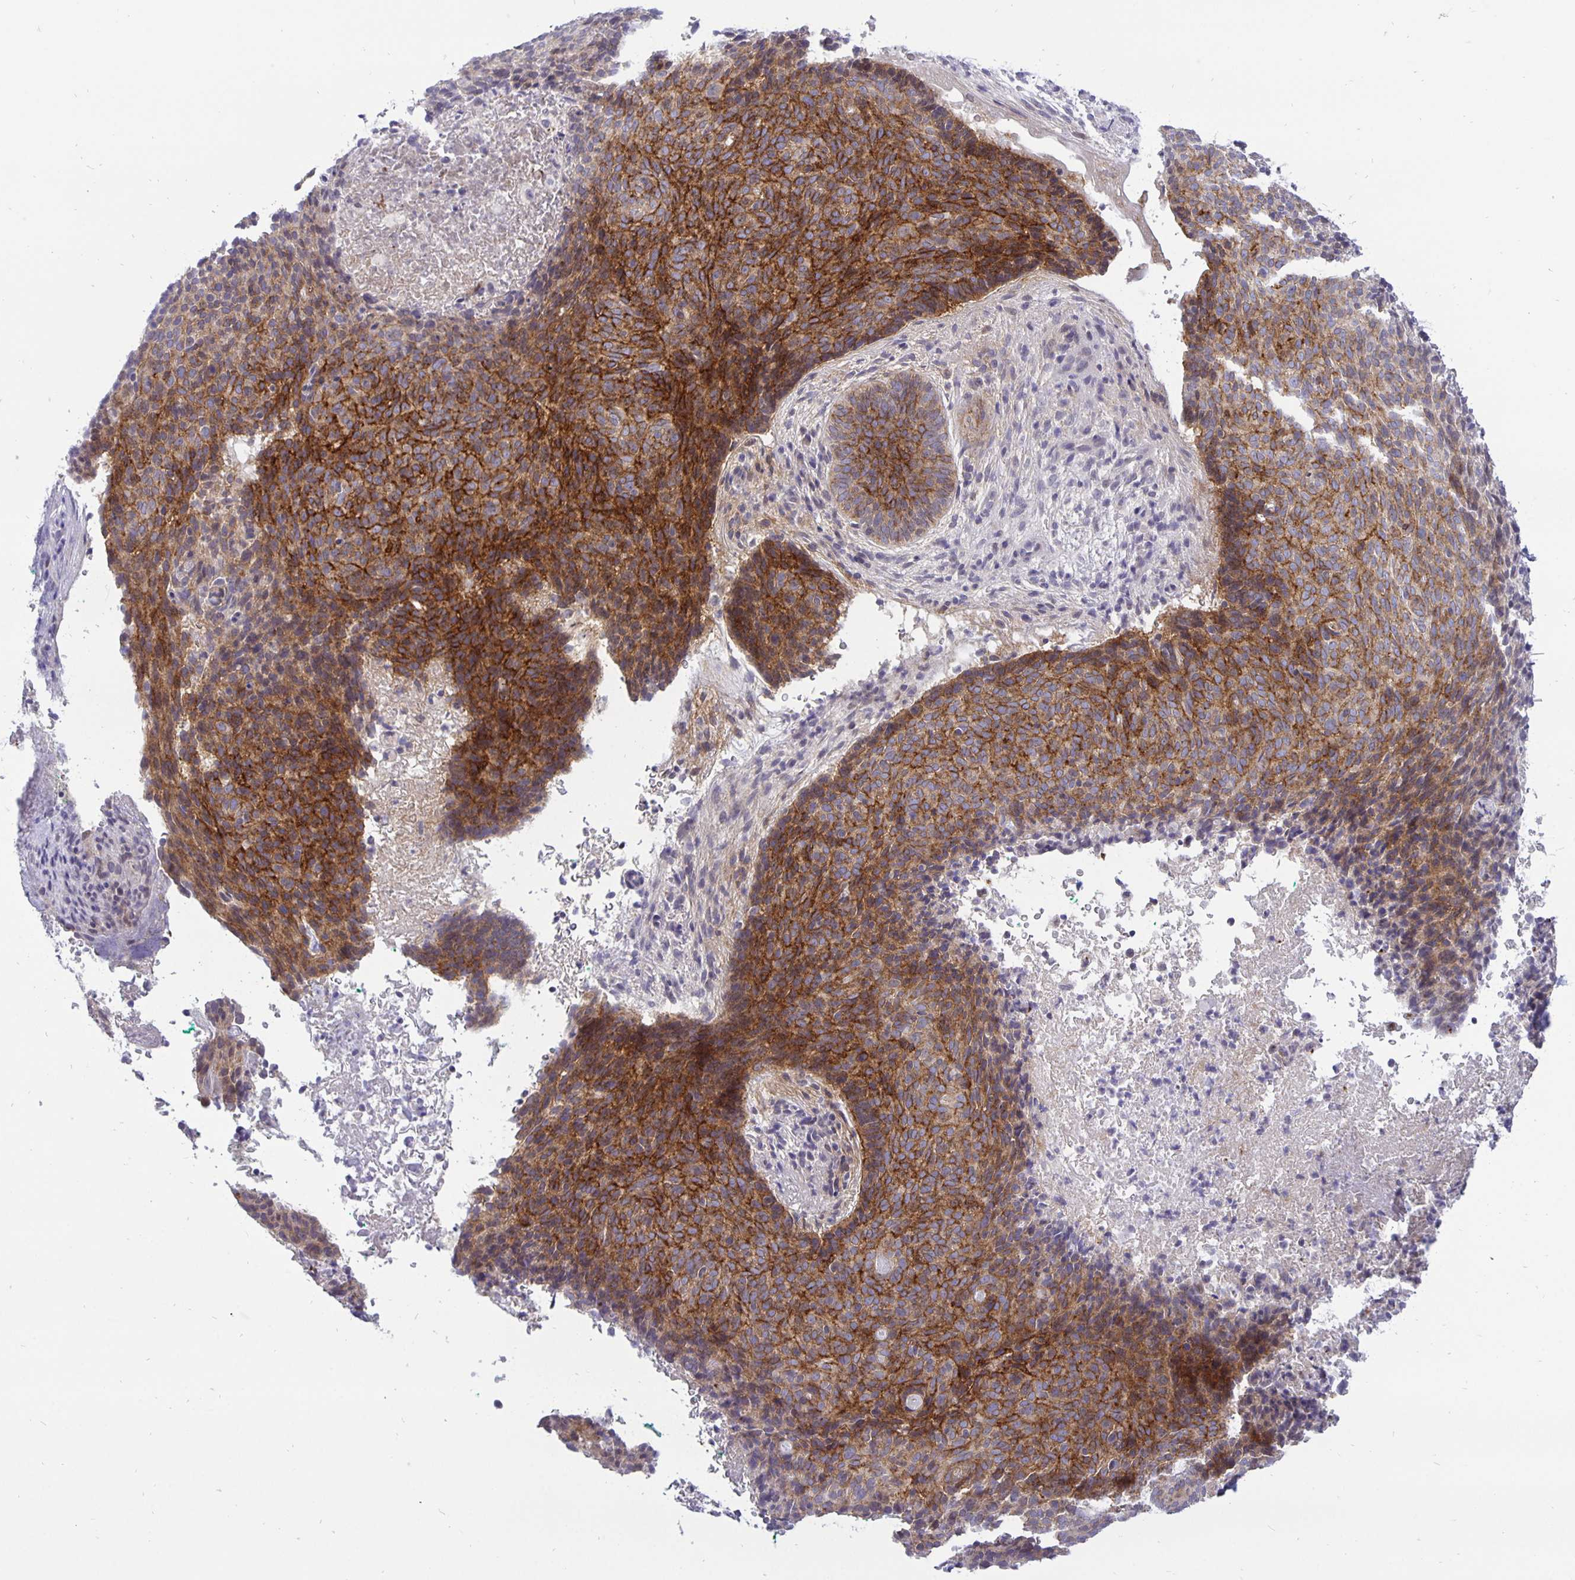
{"staining": {"intensity": "moderate", "quantity": ">75%", "location": "cytoplasmic/membranous"}, "tissue": "skin cancer", "cell_type": "Tumor cells", "image_type": "cancer", "snomed": [{"axis": "morphology", "description": "Basal cell carcinoma"}, {"axis": "topography", "description": "Skin"}, {"axis": "topography", "description": "Skin of head"}], "caption": "Skin cancer (basal cell carcinoma) tissue reveals moderate cytoplasmic/membranous positivity in approximately >75% of tumor cells", "gene": "ERBB2", "patient": {"sex": "female", "age": 92}}